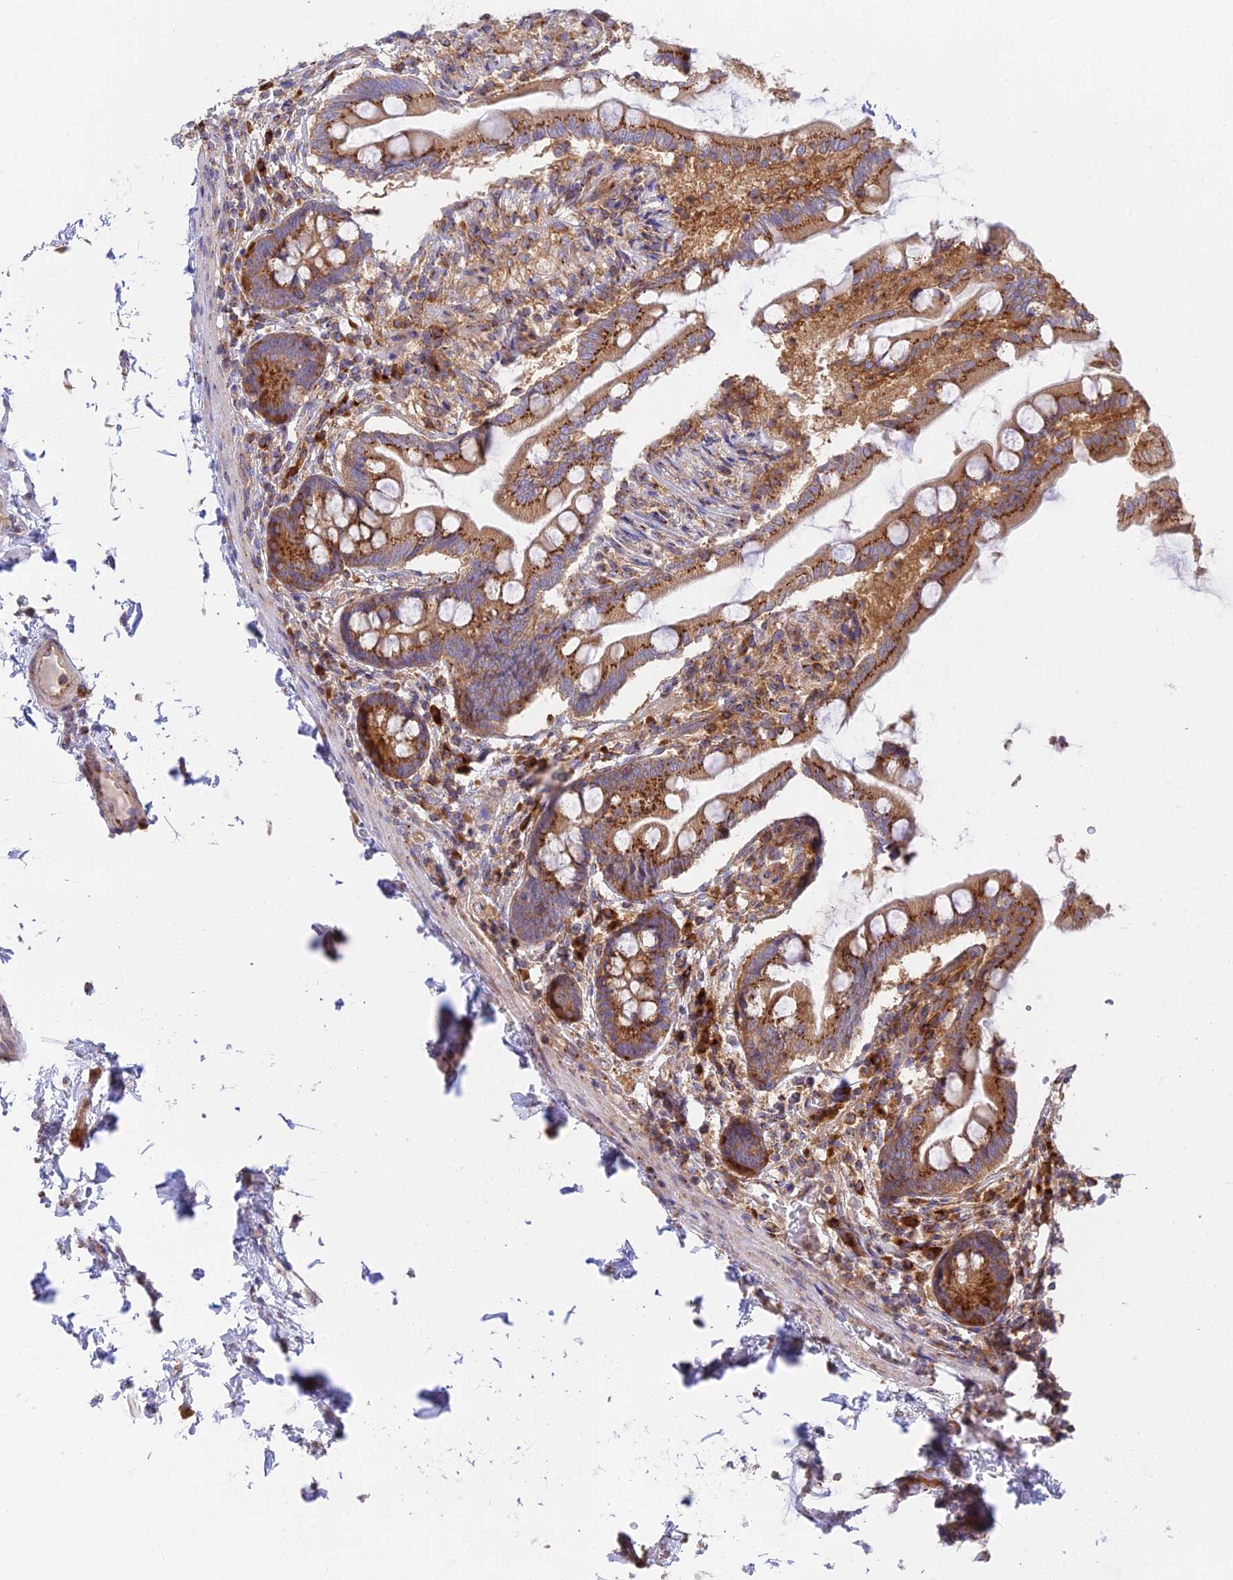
{"staining": {"intensity": "strong", "quantity": ">75%", "location": "cytoplasmic/membranous"}, "tissue": "small intestine", "cell_type": "Glandular cells", "image_type": "normal", "snomed": [{"axis": "morphology", "description": "Normal tissue, NOS"}, {"axis": "topography", "description": "Small intestine"}], "caption": "Approximately >75% of glandular cells in benign human small intestine reveal strong cytoplasmic/membranous protein positivity as visualized by brown immunohistochemical staining.", "gene": "GOLGA3", "patient": {"sex": "female", "age": 56}}